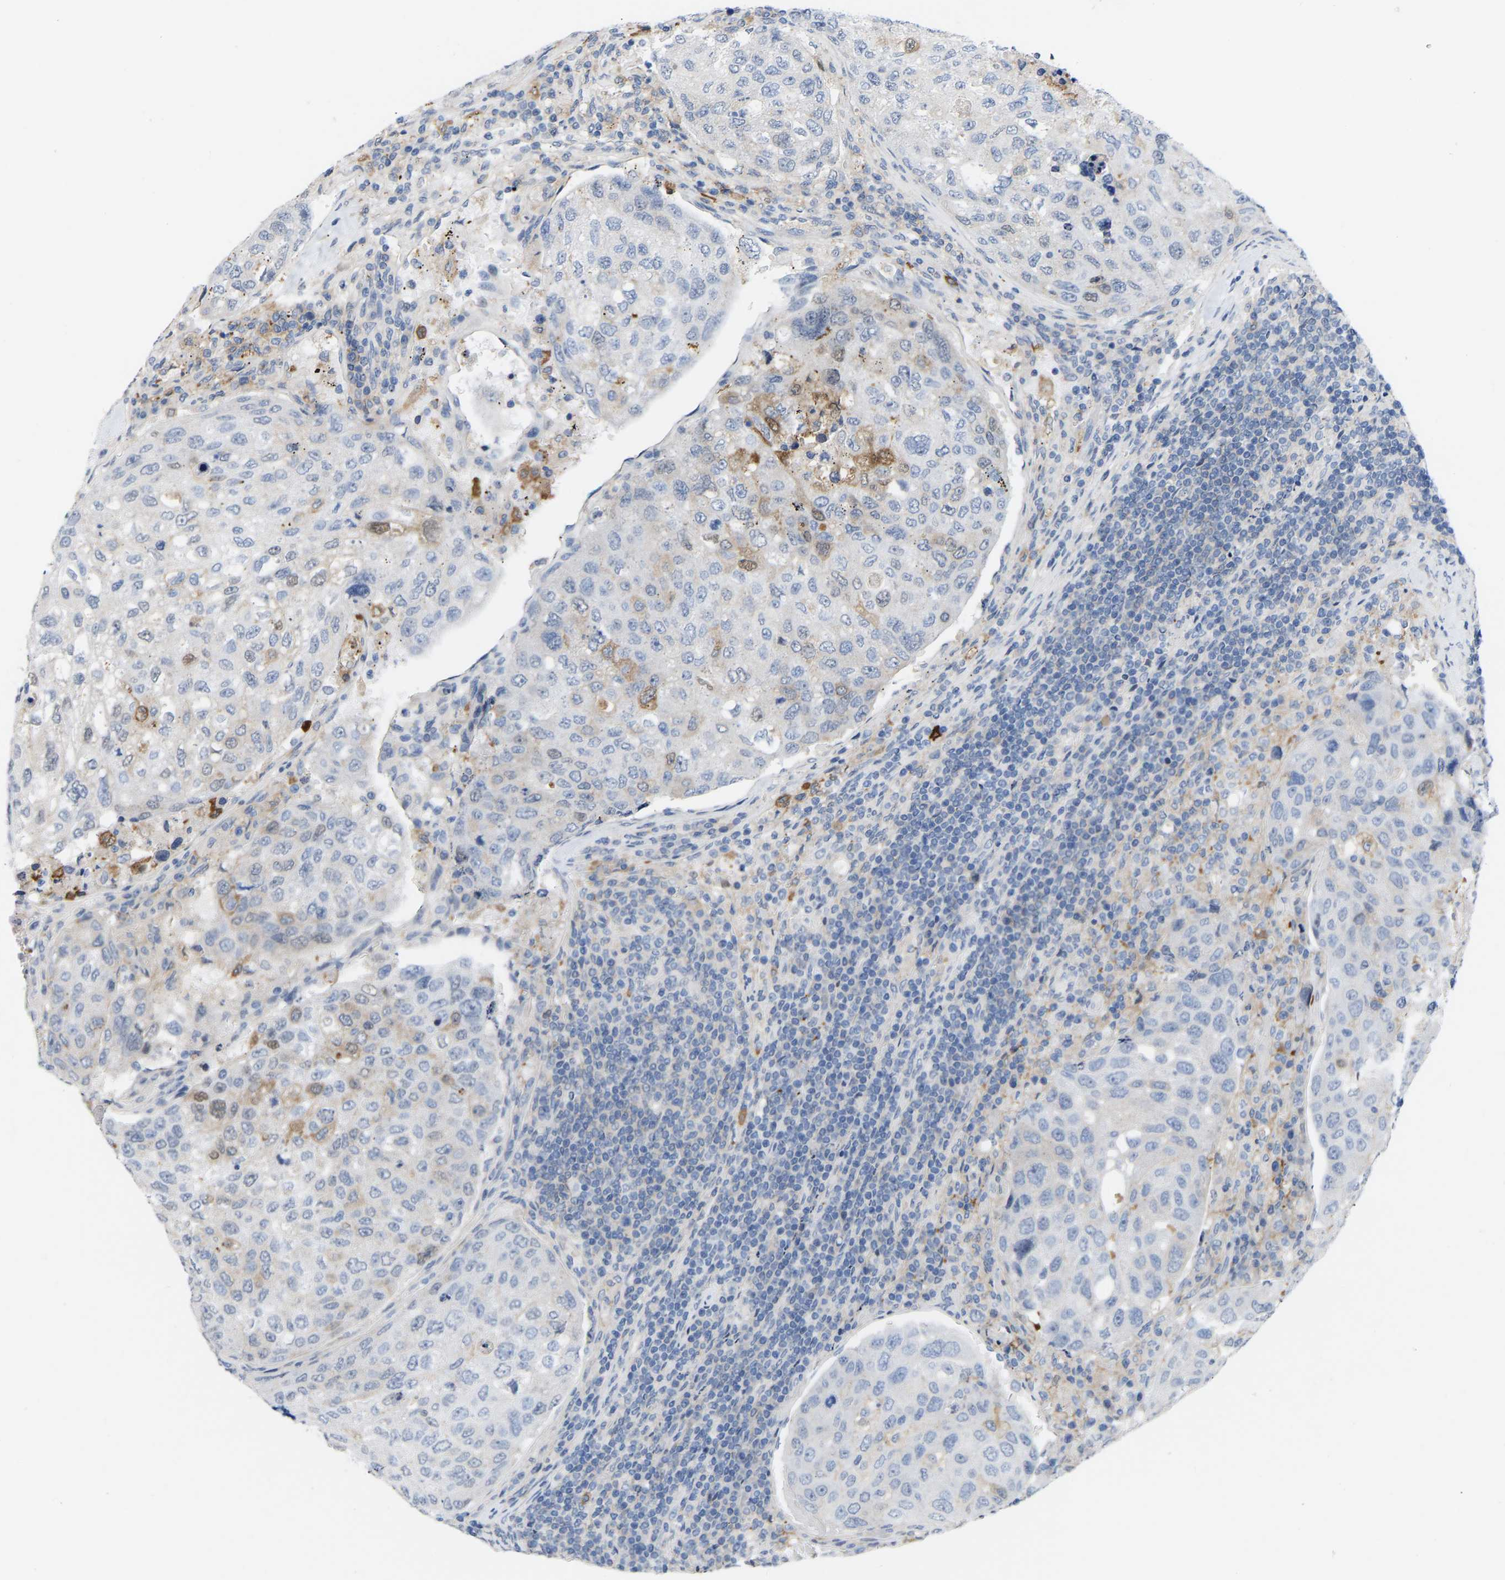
{"staining": {"intensity": "weak", "quantity": "<25%", "location": "cytoplasmic/membranous"}, "tissue": "urothelial cancer", "cell_type": "Tumor cells", "image_type": "cancer", "snomed": [{"axis": "morphology", "description": "Urothelial carcinoma, High grade"}, {"axis": "topography", "description": "Lymph node"}, {"axis": "topography", "description": "Urinary bladder"}], "caption": "DAB (3,3'-diaminobenzidine) immunohistochemical staining of urothelial cancer shows no significant staining in tumor cells. The staining was performed using DAB (3,3'-diaminobenzidine) to visualize the protein expression in brown, while the nuclei were stained in blue with hematoxylin (Magnification: 20x).", "gene": "ABTB2", "patient": {"sex": "male", "age": 51}}